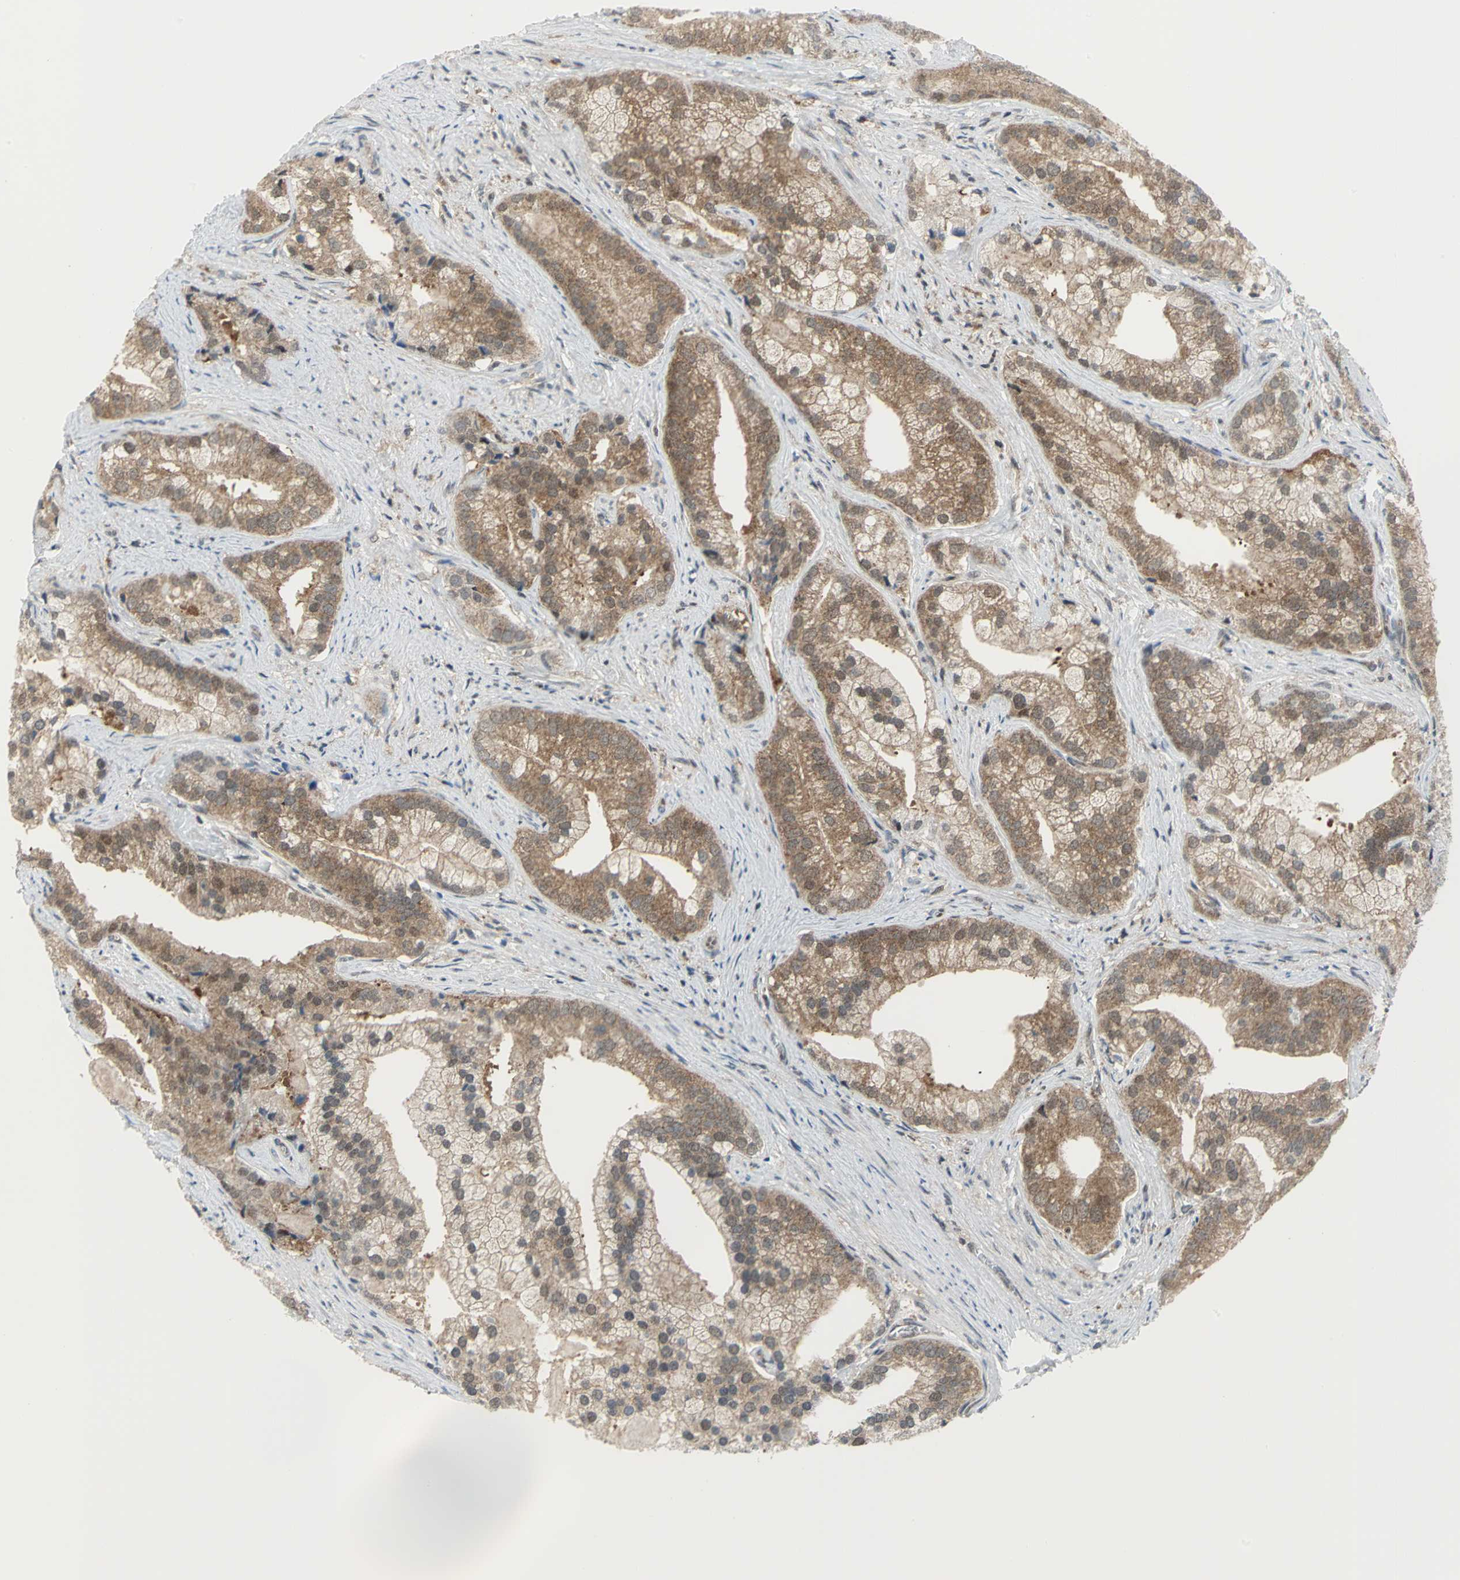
{"staining": {"intensity": "moderate", "quantity": ">75%", "location": "cytoplasmic/membranous"}, "tissue": "prostate cancer", "cell_type": "Tumor cells", "image_type": "cancer", "snomed": [{"axis": "morphology", "description": "Adenocarcinoma, Low grade"}, {"axis": "topography", "description": "Prostate"}], "caption": "Immunohistochemical staining of human prostate cancer reveals moderate cytoplasmic/membranous protein positivity in approximately >75% of tumor cells.", "gene": "PSMA4", "patient": {"sex": "male", "age": 71}}